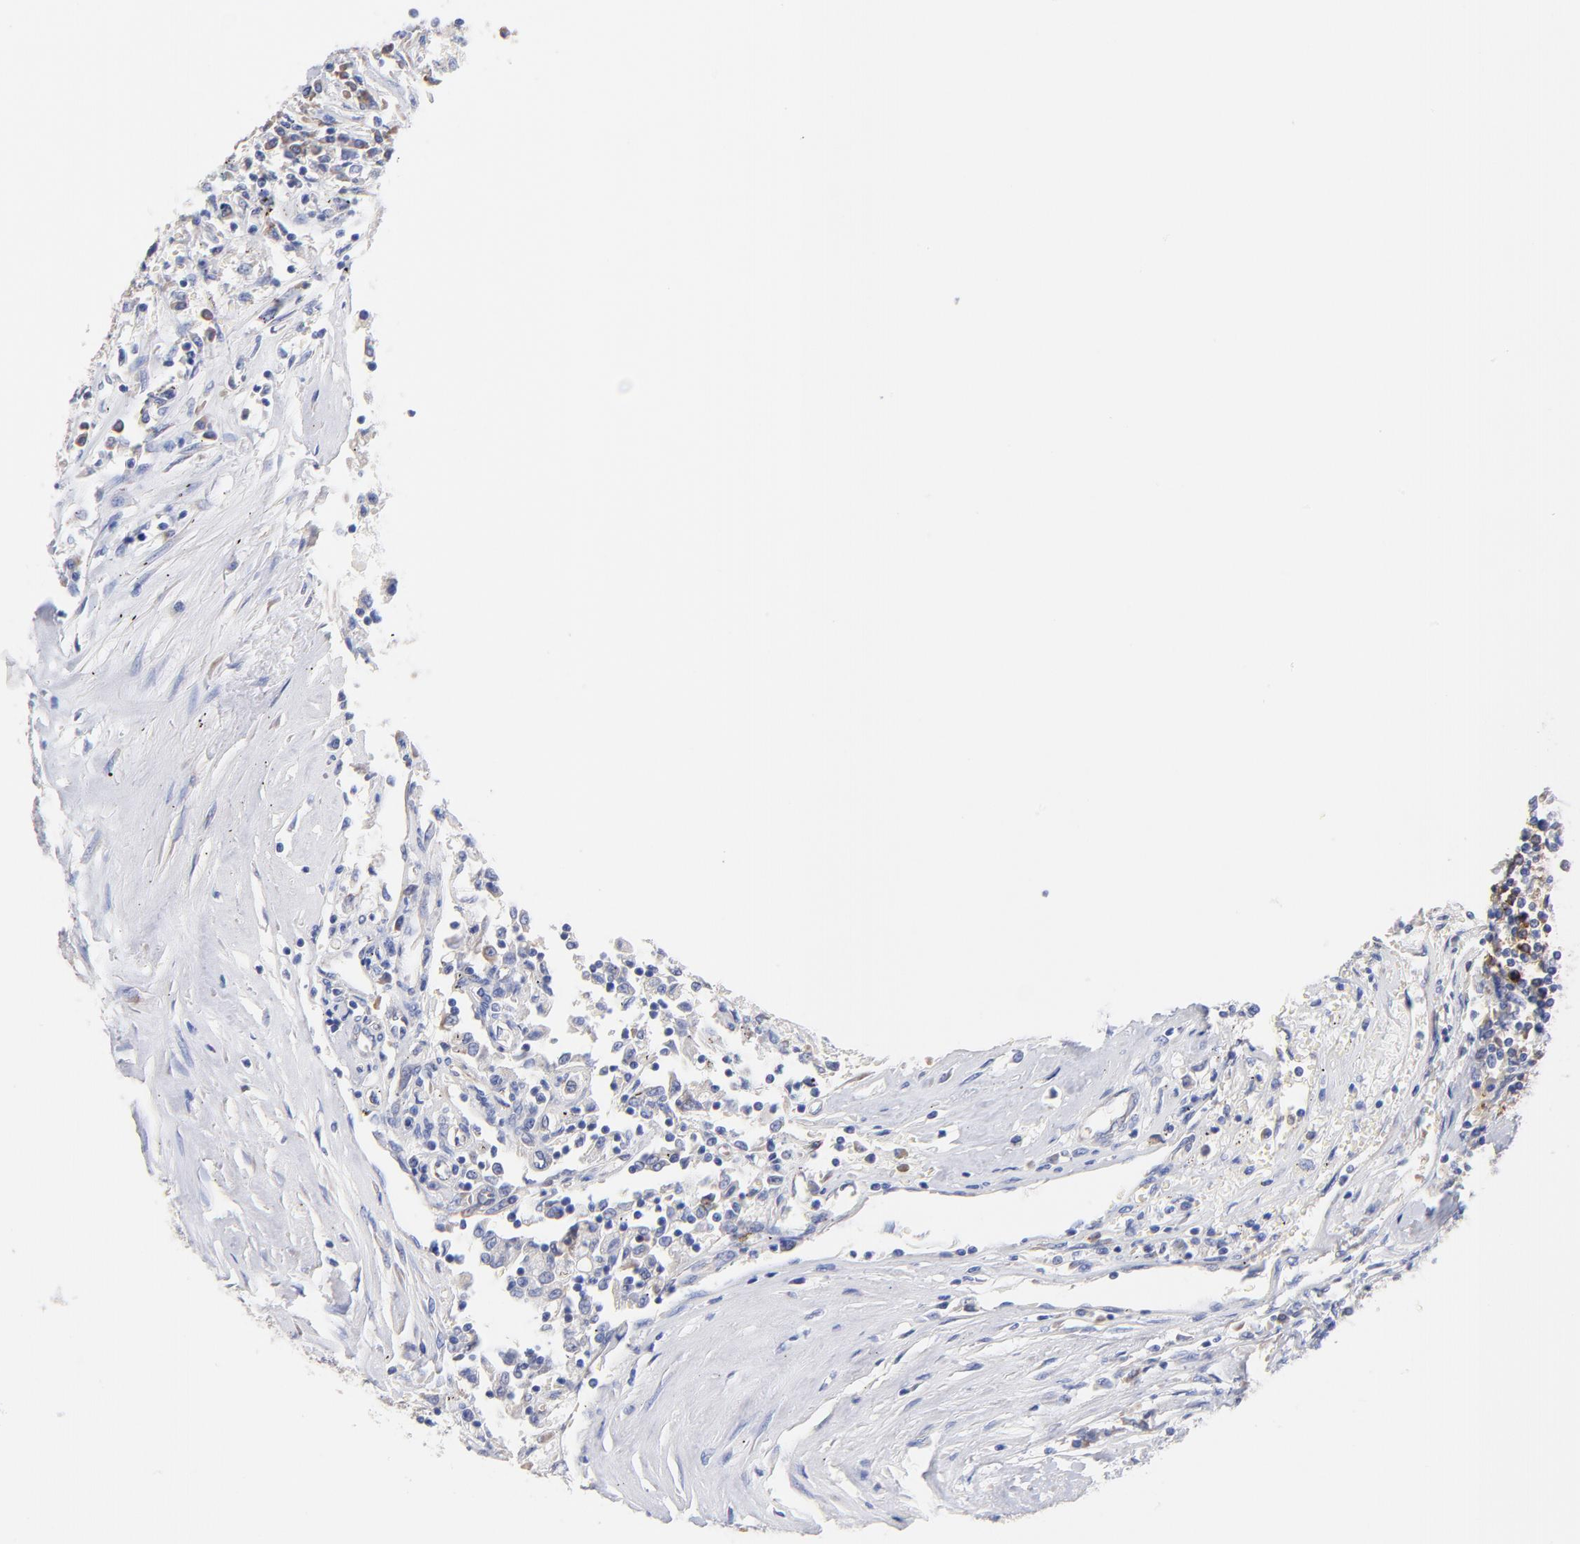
{"staining": {"intensity": "negative", "quantity": "none", "location": "none"}, "tissue": "renal cancer", "cell_type": "Tumor cells", "image_type": "cancer", "snomed": [{"axis": "morphology", "description": "Normal tissue, NOS"}, {"axis": "morphology", "description": "Adenocarcinoma, NOS"}, {"axis": "topography", "description": "Kidney"}], "caption": "The image shows no significant positivity in tumor cells of renal cancer.", "gene": "TNFRSF13C", "patient": {"sex": "male", "age": 71}}